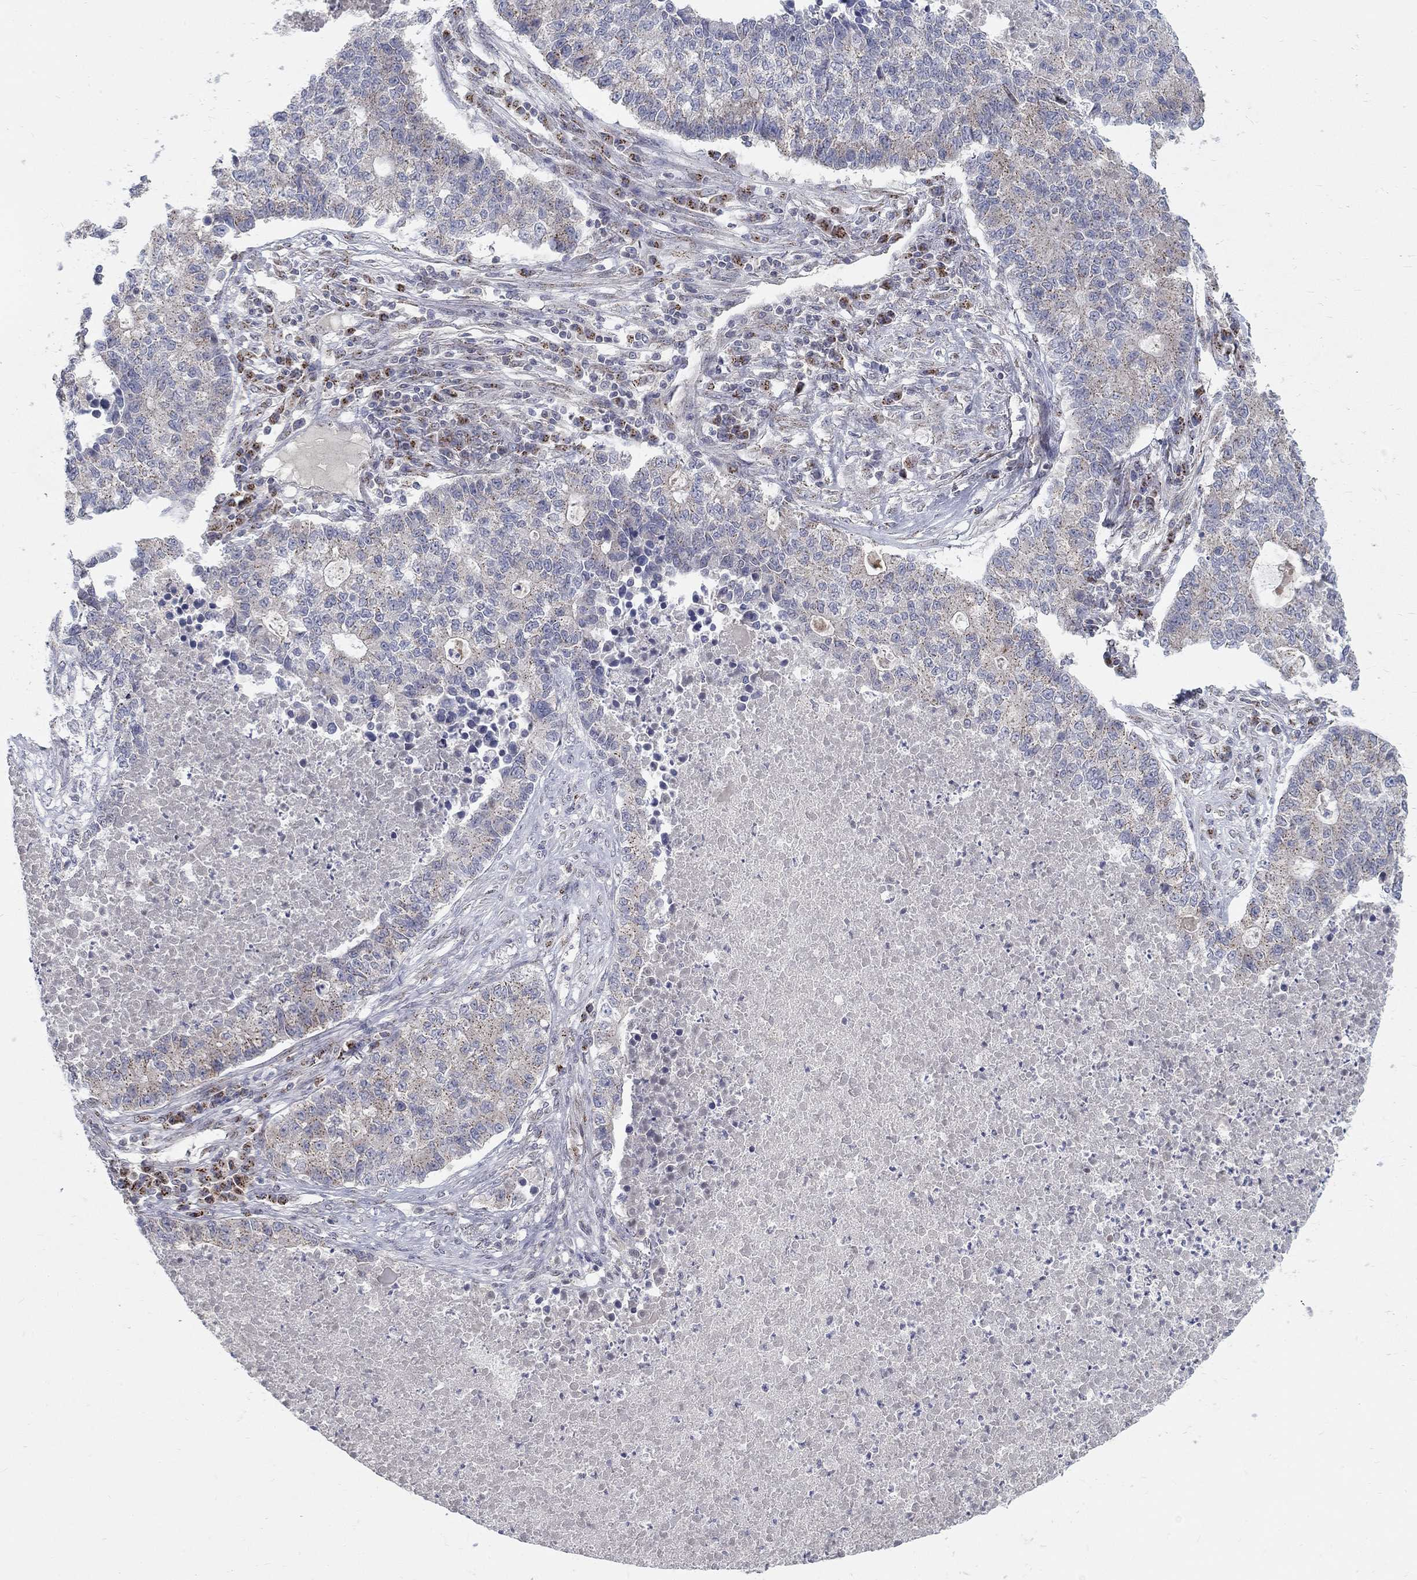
{"staining": {"intensity": "weak", "quantity": "<25%", "location": "cytoplasmic/membranous"}, "tissue": "lung cancer", "cell_type": "Tumor cells", "image_type": "cancer", "snomed": [{"axis": "morphology", "description": "Adenocarcinoma, NOS"}, {"axis": "topography", "description": "Lung"}], "caption": "This is an immunohistochemistry histopathology image of adenocarcinoma (lung). There is no expression in tumor cells.", "gene": "PANK3", "patient": {"sex": "male", "age": 57}}